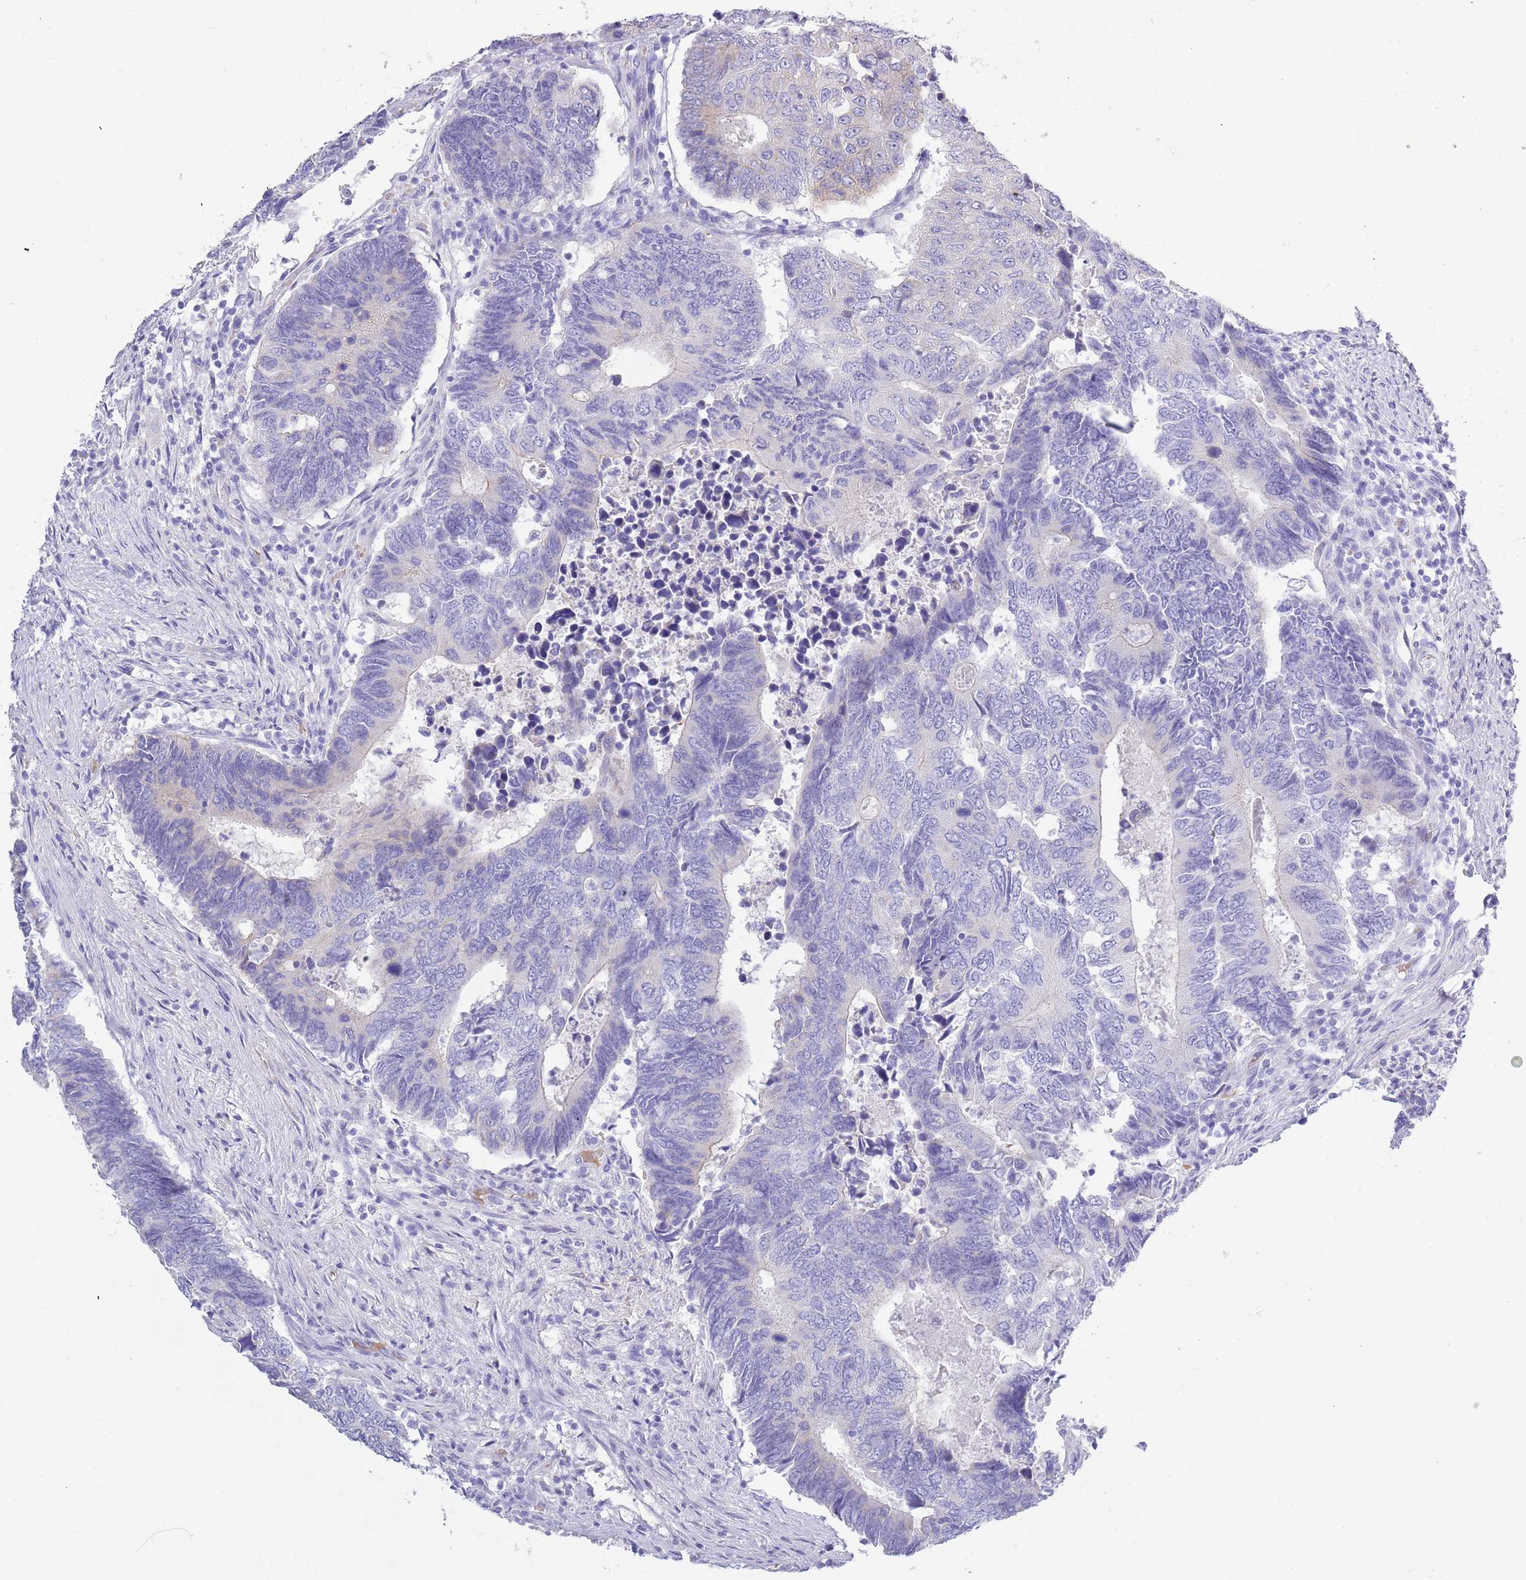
{"staining": {"intensity": "negative", "quantity": "none", "location": "none"}, "tissue": "colorectal cancer", "cell_type": "Tumor cells", "image_type": "cancer", "snomed": [{"axis": "morphology", "description": "Adenocarcinoma, NOS"}, {"axis": "topography", "description": "Colon"}], "caption": "Colorectal cancer (adenocarcinoma) stained for a protein using immunohistochemistry displays no positivity tumor cells.", "gene": "ACR", "patient": {"sex": "male", "age": 87}}